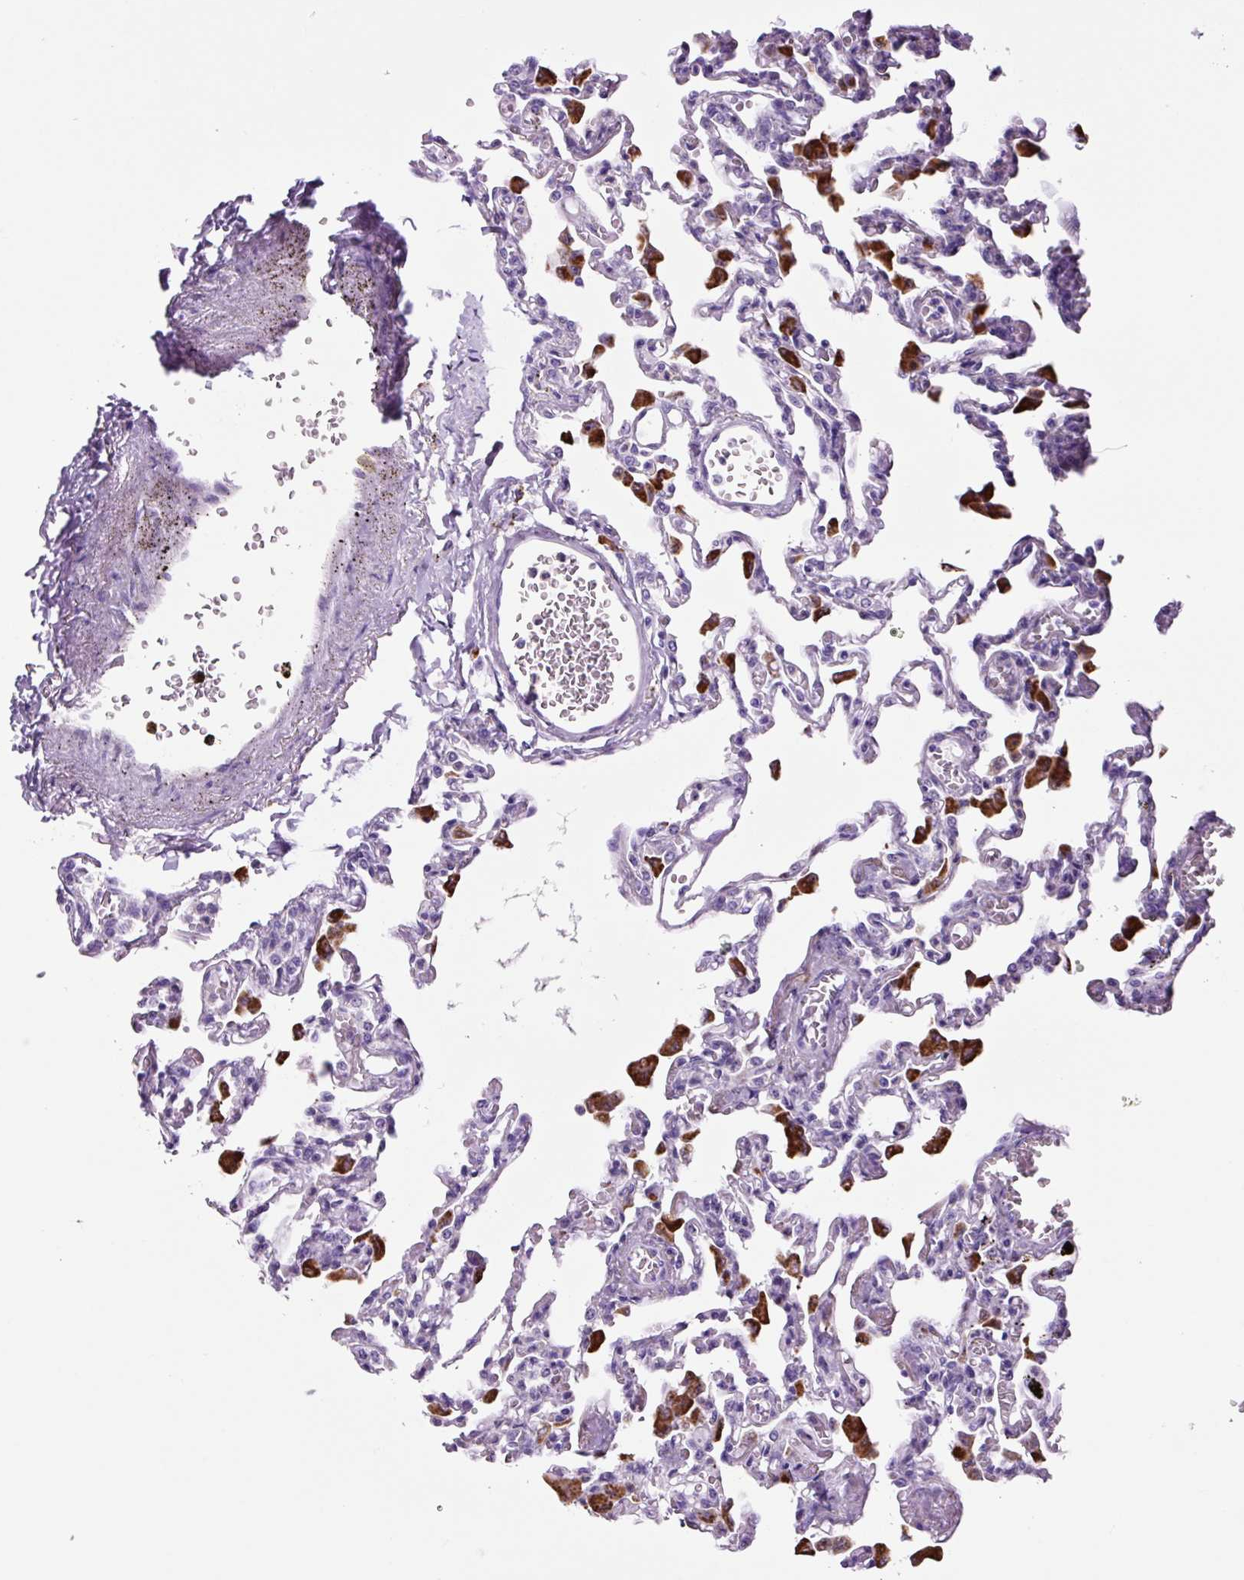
{"staining": {"intensity": "negative", "quantity": "none", "location": "none"}, "tissue": "lung", "cell_type": "Alveolar cells", "image_type": "normal", "snomed": [{"axis": "morphology", "description": "Normal tissue, NOS"}, {"axis": "topography", "description": "Bronchus"}, {"axis": "topography", "description": "Lung"}], "caption": "IHC of benign human lung displays no expression in alveolar cells. The staining is performed using DAB (3,3'-diaminobenzidine) brown chromogen with nuclei counter-stained in using hematoxylin.", "gene": "LCN10", "patient": {"sex": "female", "age": 49}}